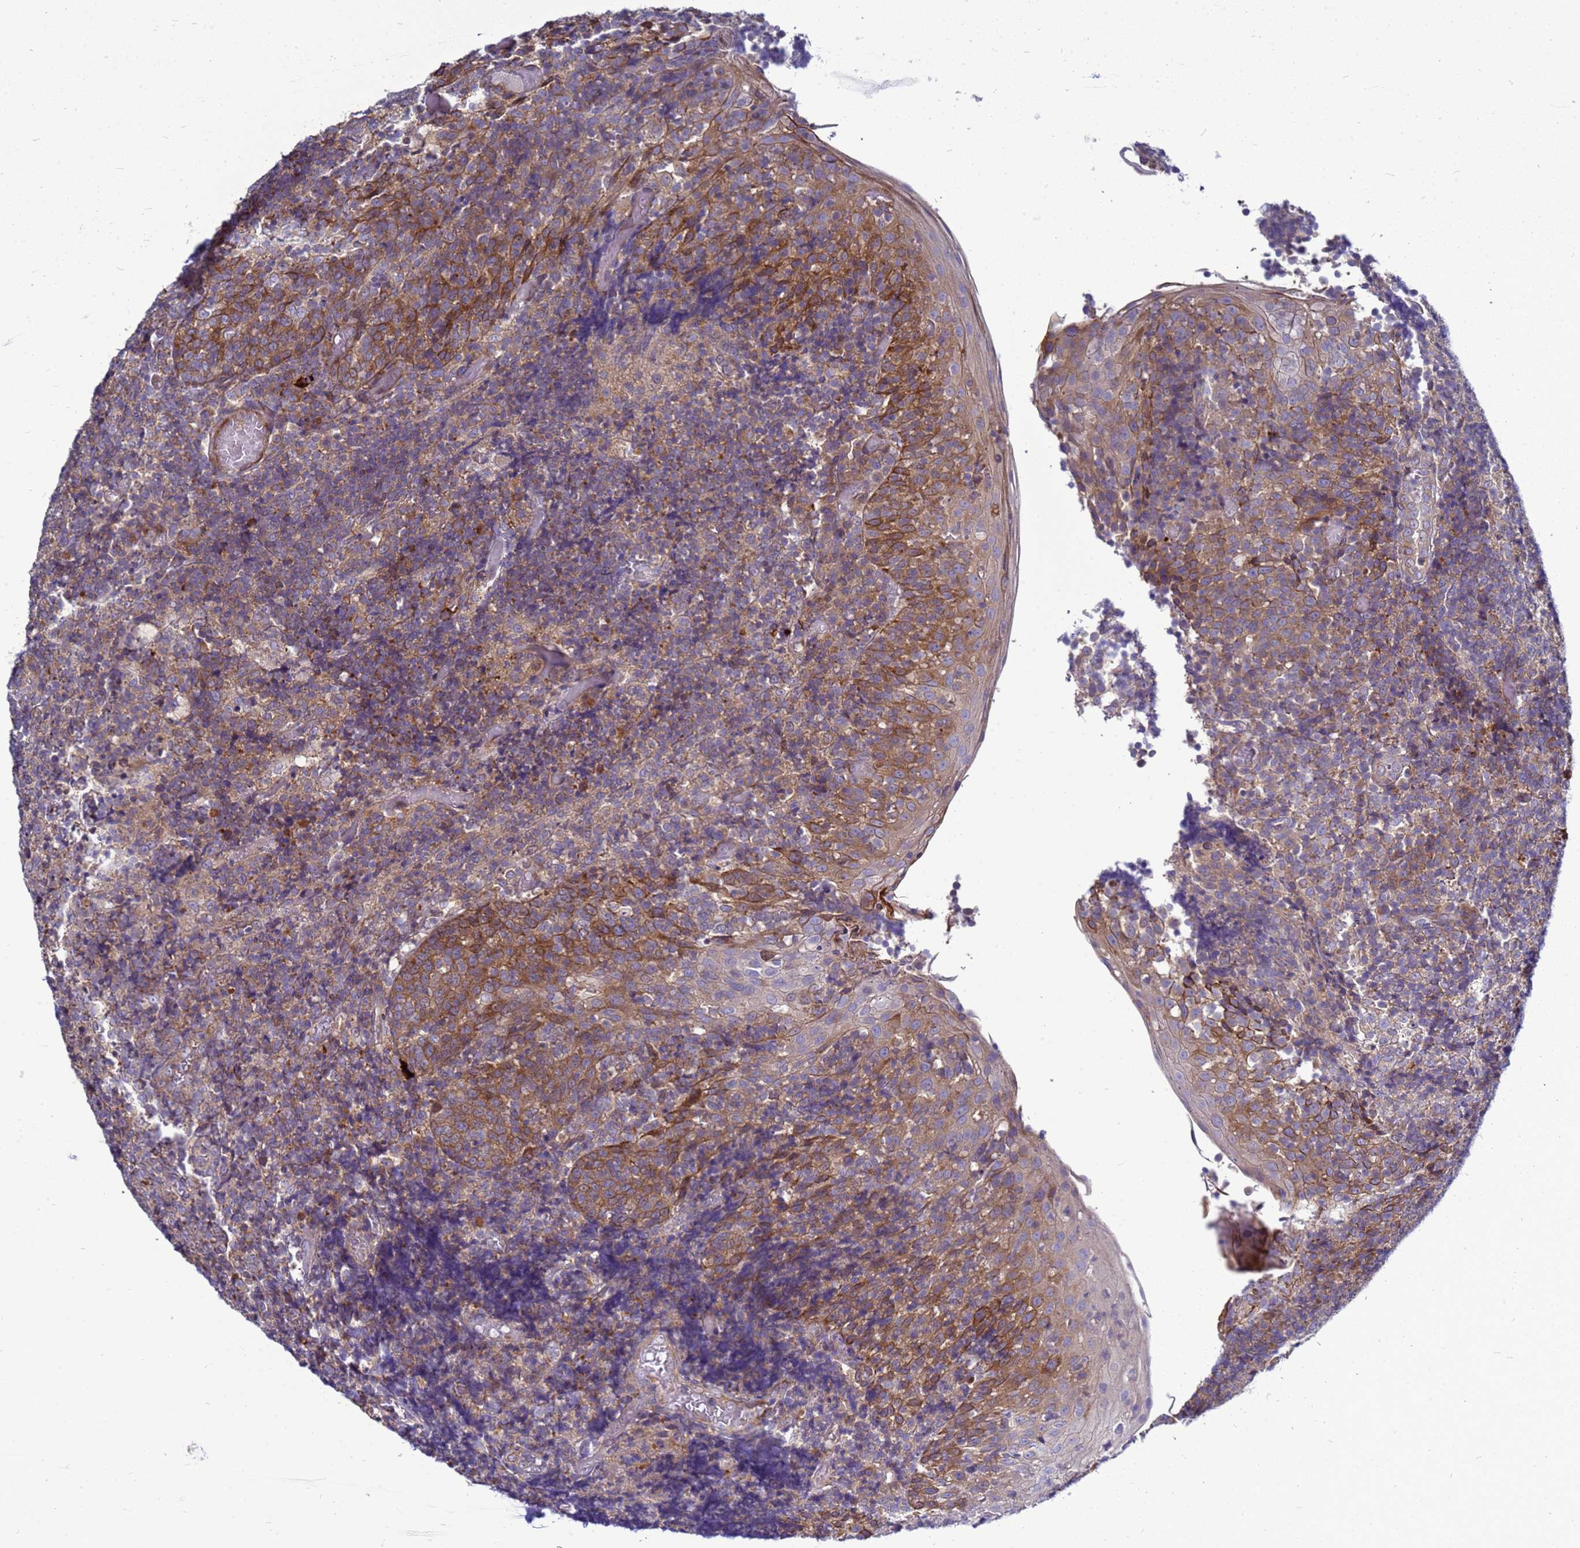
{"staining": {"intensity": "weak", "quantity": "25%-75%", "location": "cytoplasmic/membranous"}, "tissue": "tonsil", "cell_type": "Germinal center cells", "image_type": "normal", "snomed": [{"axis": "morphology", "description": "Normal tissue, NOS"}, {"axis": "topography", "description": "Tonsil"}], "caption": "There is low levels of weak cytoplasmic/membranous expression in germinal center cells of benign tonsil, as demonstrated by immunohistochemical staining (brown color).", "gene": "MON1B", "patient": {"sex": "female", "age": 19}}